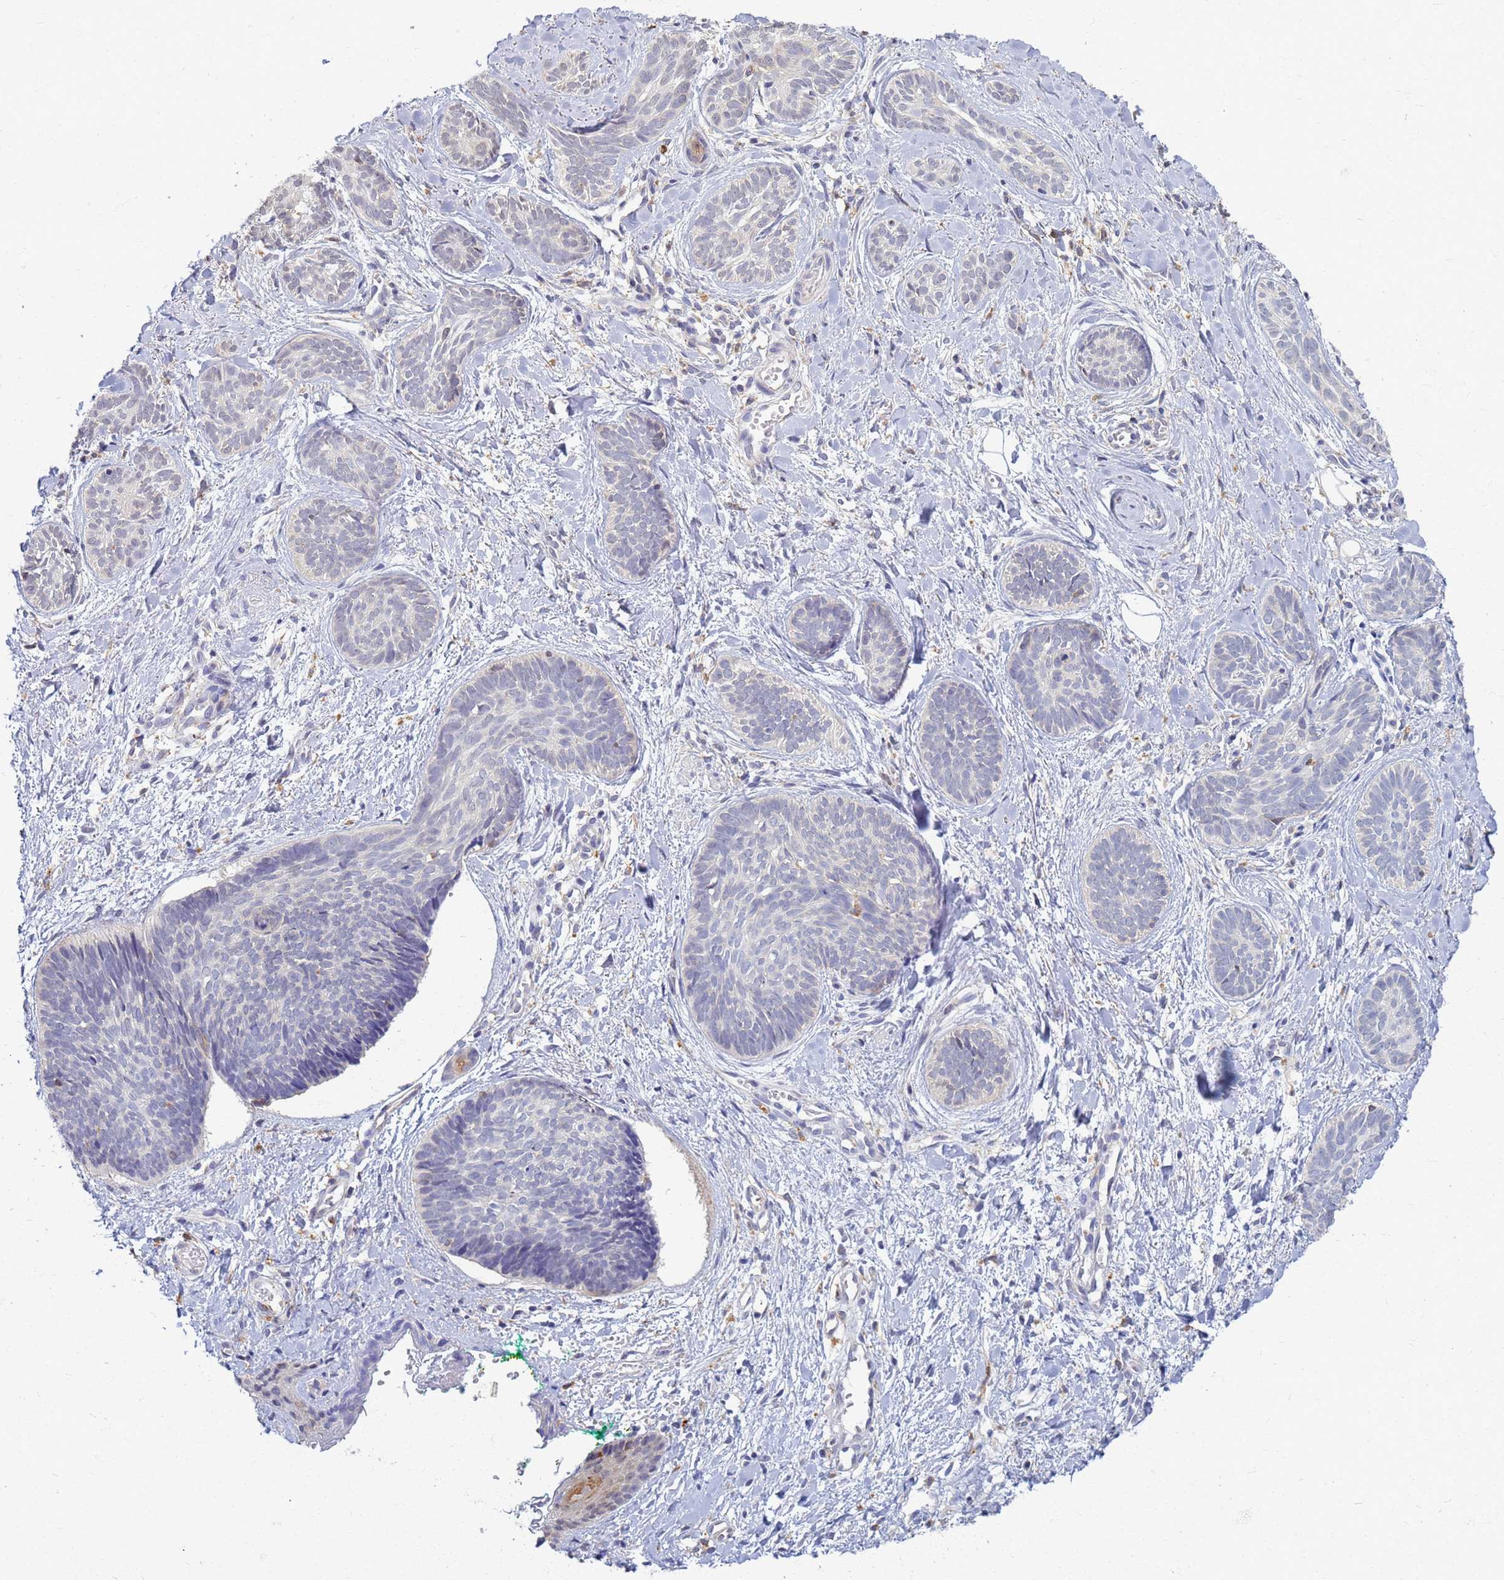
{"staining": {"intensity": "negative", "quantity": "none", "location": "none"}, "tissue": "skin cancer", "cell_type": "Tumor cells", "image_type": "cancer", "snomed": [{"axis": "morphology", "description": "Basal cell carcinoma"}, {"axis": "topography", "description": "Skin"}], "caption": "This is an IHC photomicrograph of basal cell carcinoma (skin). There is no expression in tumor cells.", "gene": "ATP6V1E1", "patient": {"sex": "female", "age": 81}}